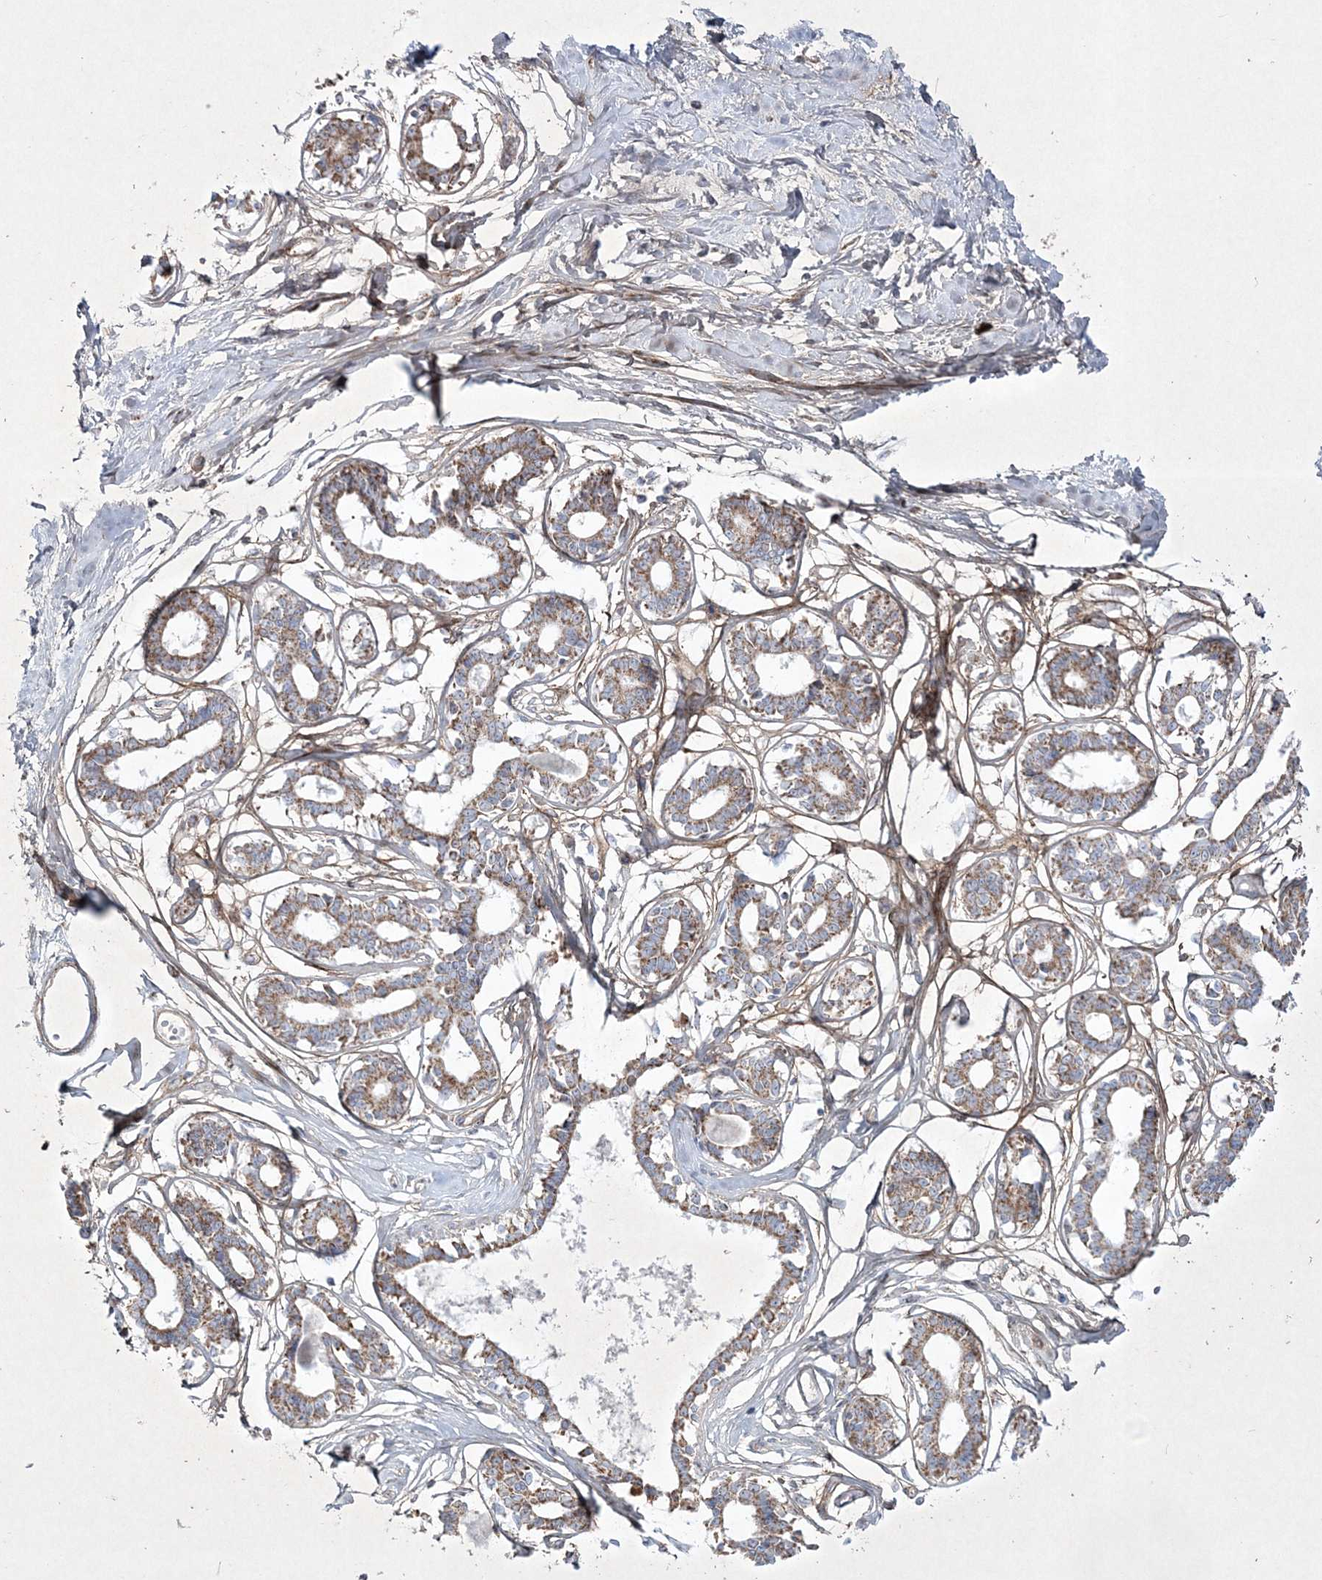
{"staining": {"intensity": "negative", "quantity": "none", "location": "none"}, "tissue": "breast", "cell_type": "Adipocytes", "image_type": "normal", "snomed": [{"axis": "morphology", "description": "Normal tissue, NOS"}, {"axis": "topography", "description": "Breast"}], "caption": "This is a photomicrograph of IHC staining of normal breast, which shows no expression in adipocytes. (IHC, brightfield microscopy, high magnification).", "gene": "RICTOR", "patient": {"sex": "female", "age": 45}}